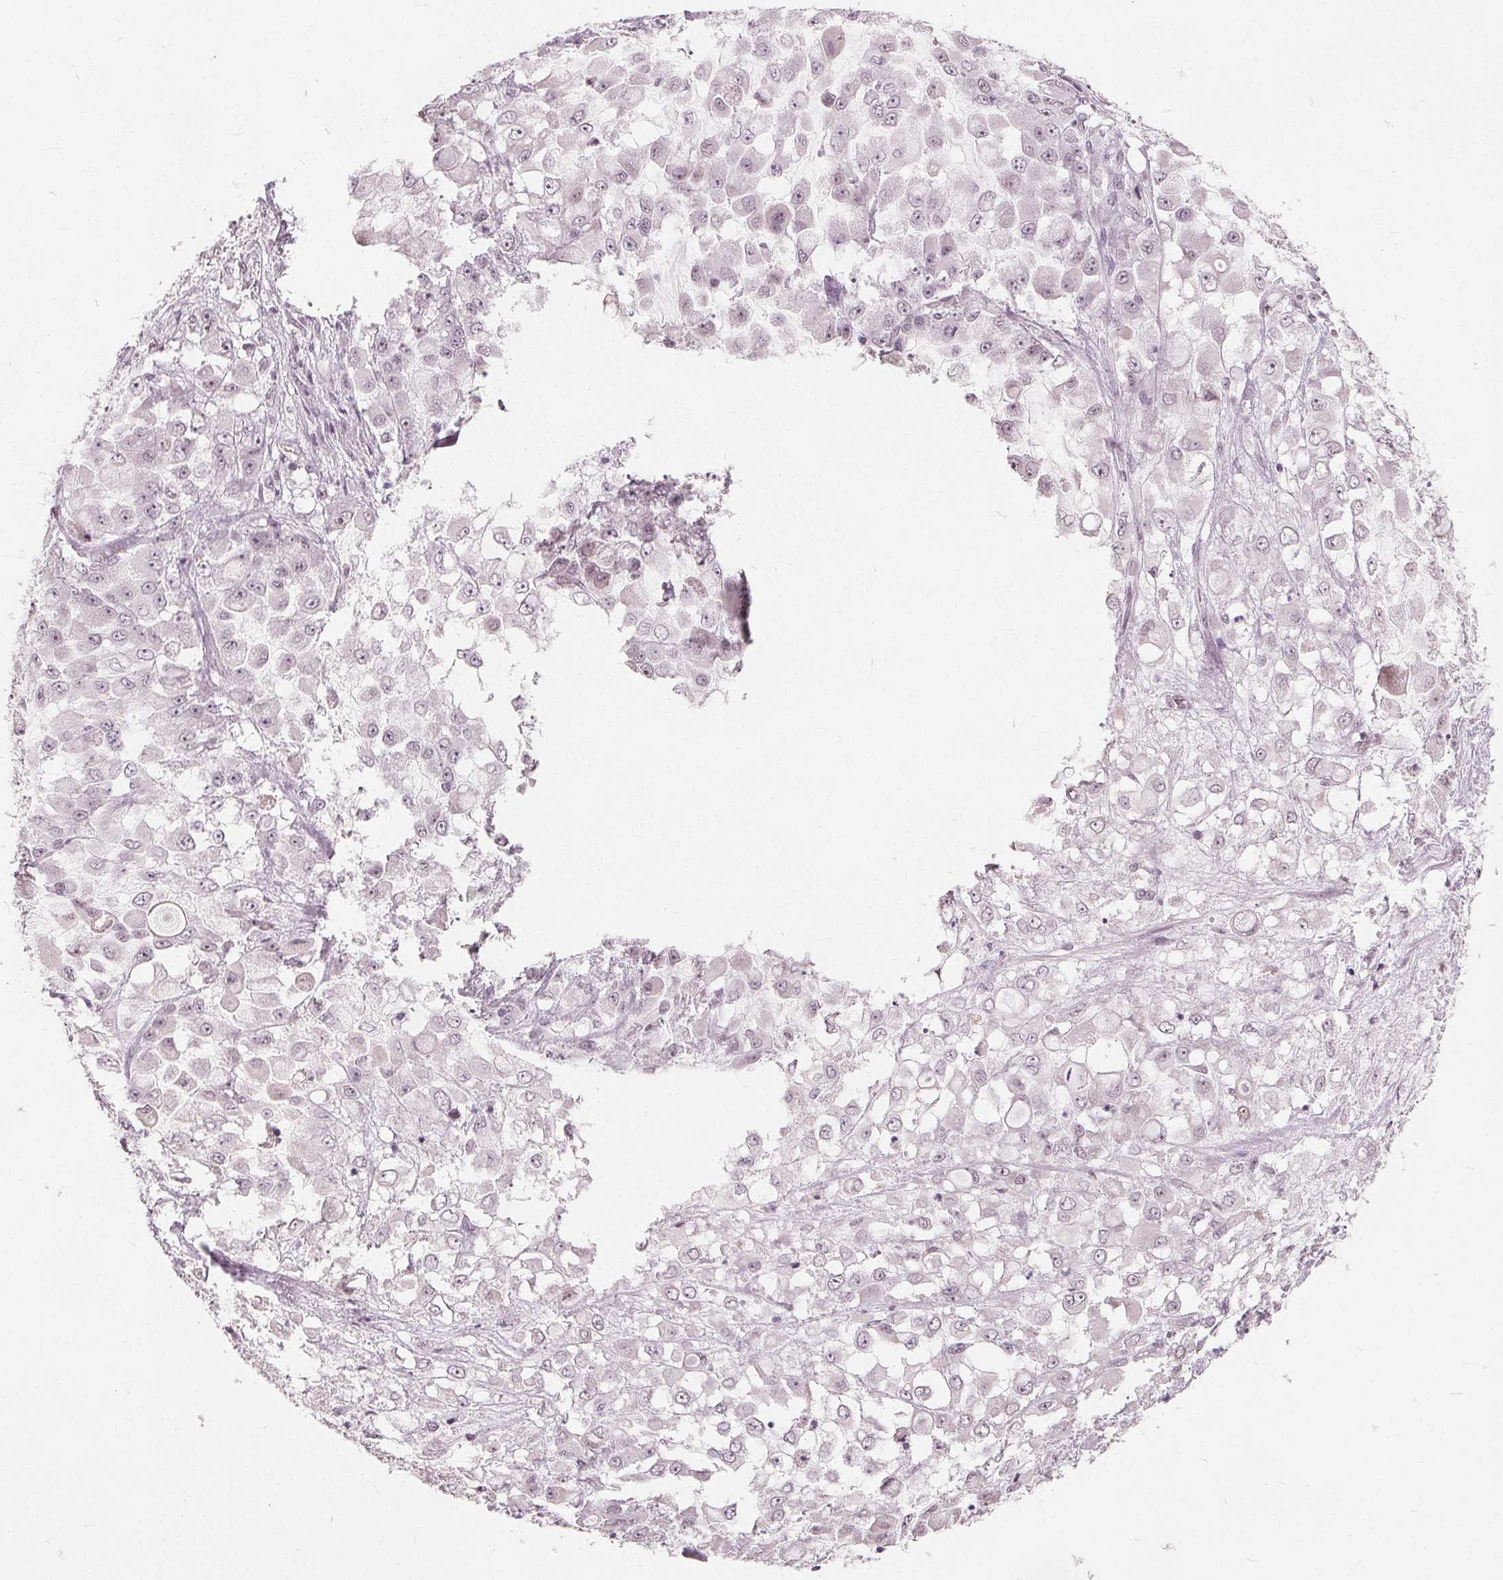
{"staining": {"intensity": "weak", "quantity": "<25%", "location": "nuclear"}, "tissue": "stomach cancer", "cell_type": "Tumor cells", "image_type": "cancer", "snomed": [{"axis": "morphology", "description": "Adenocarcinoma, NOS"}, {"axis": "topography", "description": "Stomach"}], "caption": "High power microscopy histopathology image of an immunohistochemistry (IHC) photomicrograph of stomach cancer, revealing no significant positivity in tumor cells. Nuclei are stained in blue.", "gene": "NUP210L", "patient": {"sex": "female", "age": 76}}